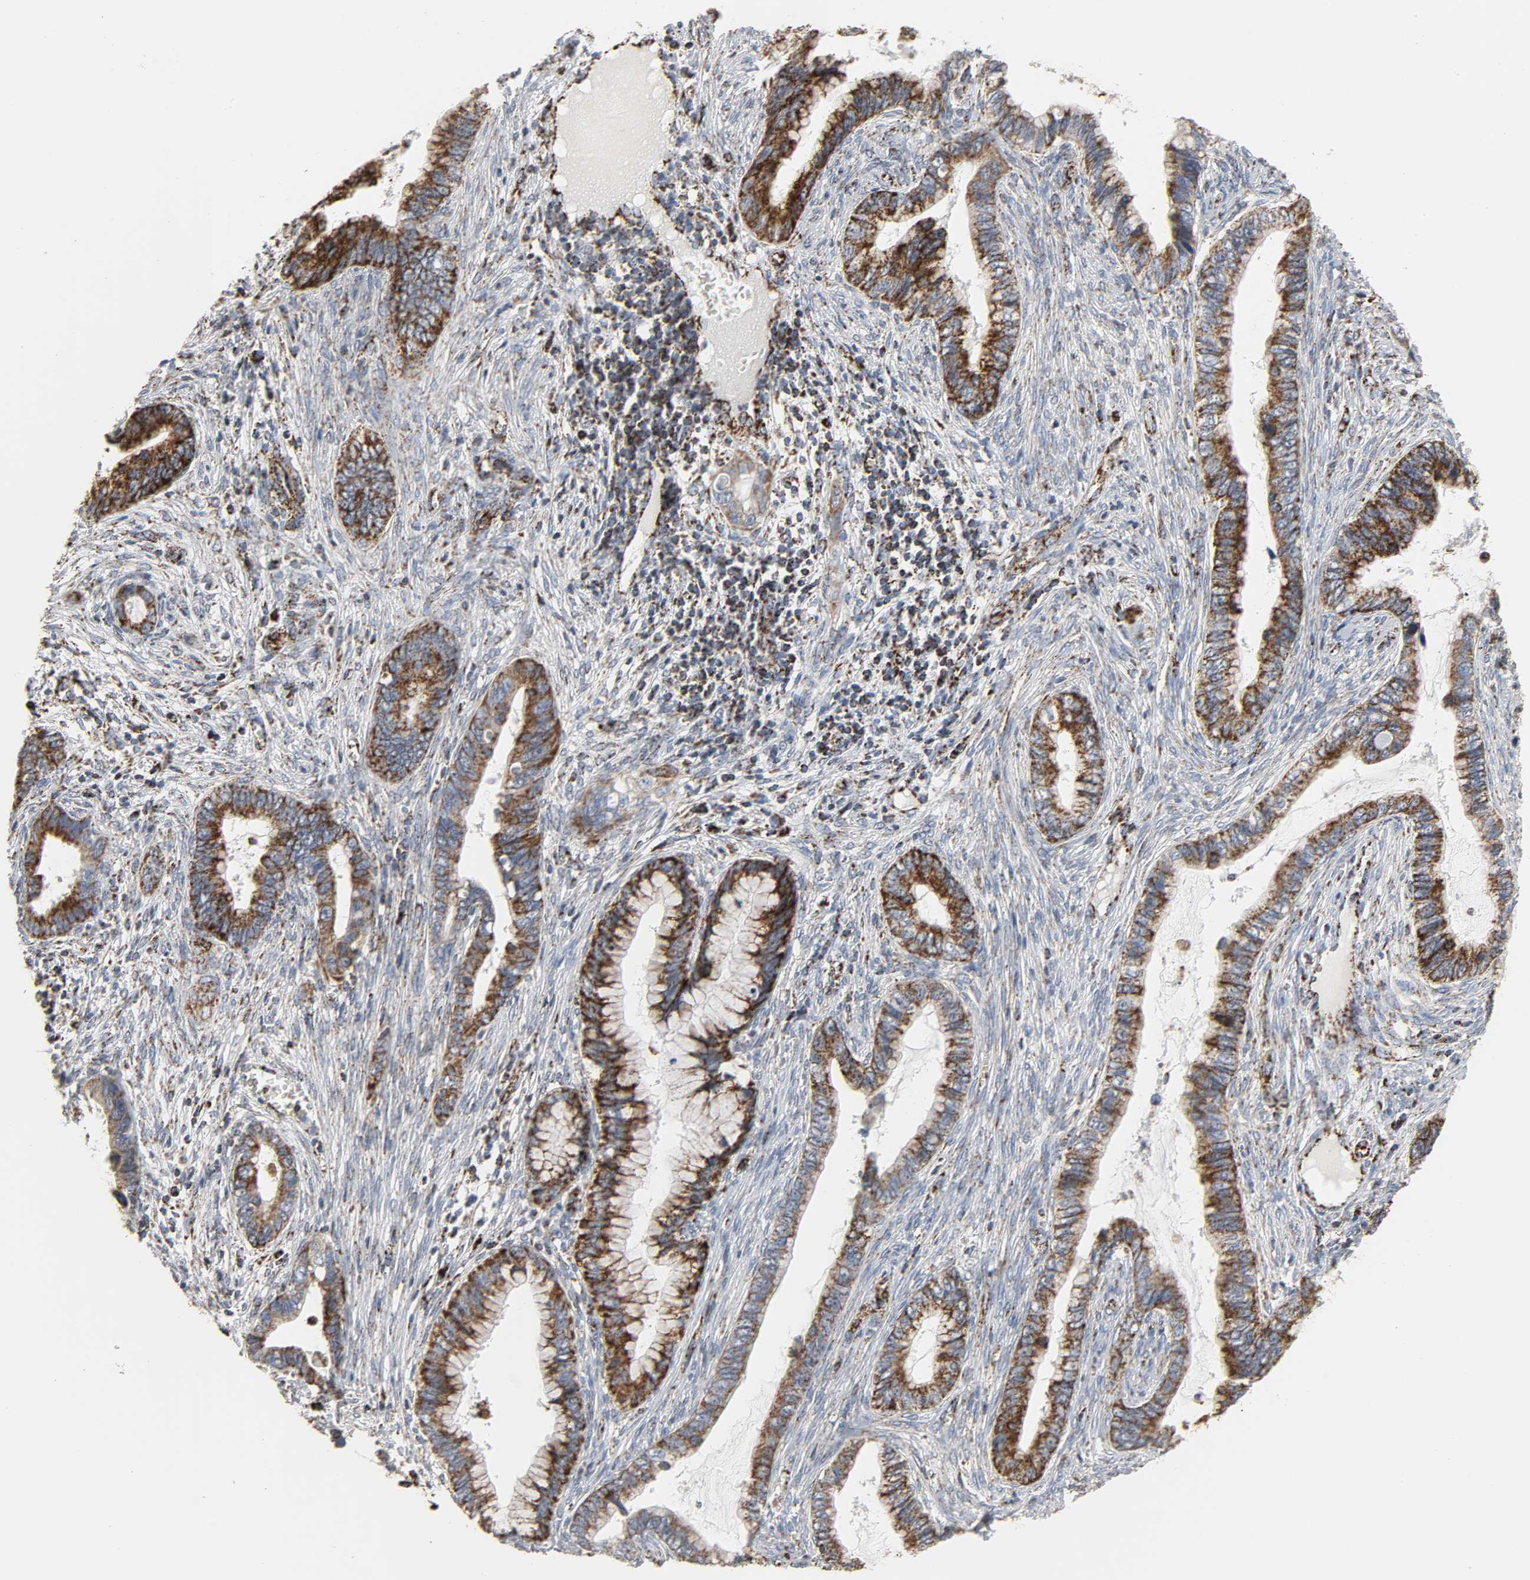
{"staining": {"intensity": "strong", "quantity": ">75%", "location": "cytoplasmic/membranous"}, "tissue": "cervical cancer", "cell_type": "Tumor cells", "image_type": "cancer", "snomed": [{"axis": "morphology", "description": "Adenocarcinoma, NOS"}, {"axis": "topography", "description": "Cervix"}], "caption": "A brown stain labels strong cytoplasmic/membranous expression of a protein in human cervical adenocarcinoma tumor cells. (IHC, brightfield microscopy, high magnification).", "gene": "ACAT1", "patient": {"sex": "female", "age": 44}}